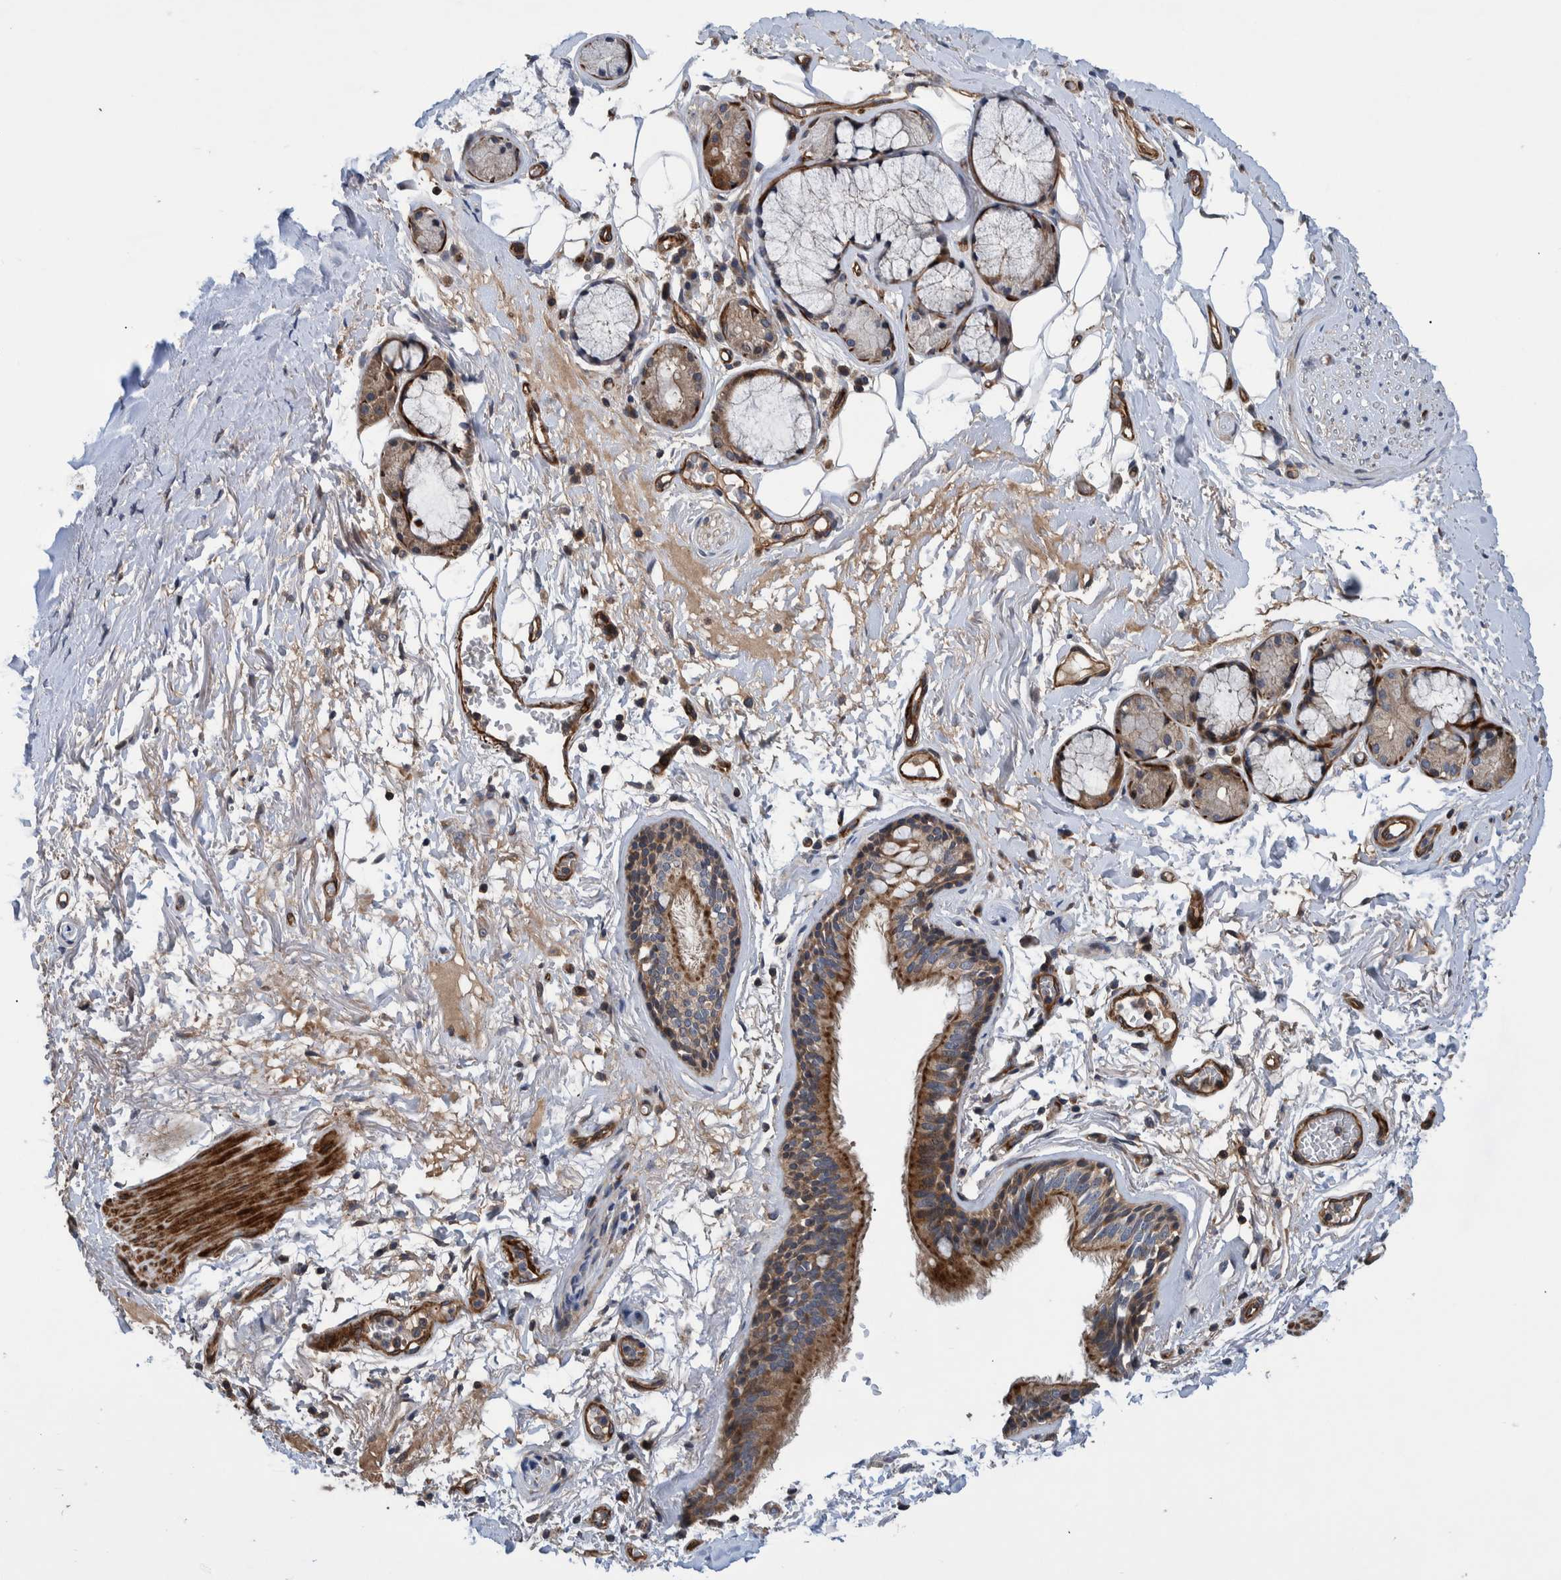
{"staining": {"intensity": "strong", "quantity": ">75%", "location": "cytoplasmic/membranous"}, "tissue": "bronchus", "cell_type": "Respiratory epithelial cells", "image_type": "normal", "snomed": [{"axis": "morphology", "description": "Normal tissue, NOS"}, {"axis": "topography", "description": "Cartilage tissue"}], "caption": "Unremarkable bronchus was stained to show a protein in brown. There is high levels of strong cytoplasmic/membranous positivity in approximately >75% of respiratory epithelial cells. The protein is stained brown, and the nuclei are stained in blue (DAB IHC with brightfield microscopy, high magnification).", "gene": "GRPEL2", "patient": {"sex": "female", "age": 63}}